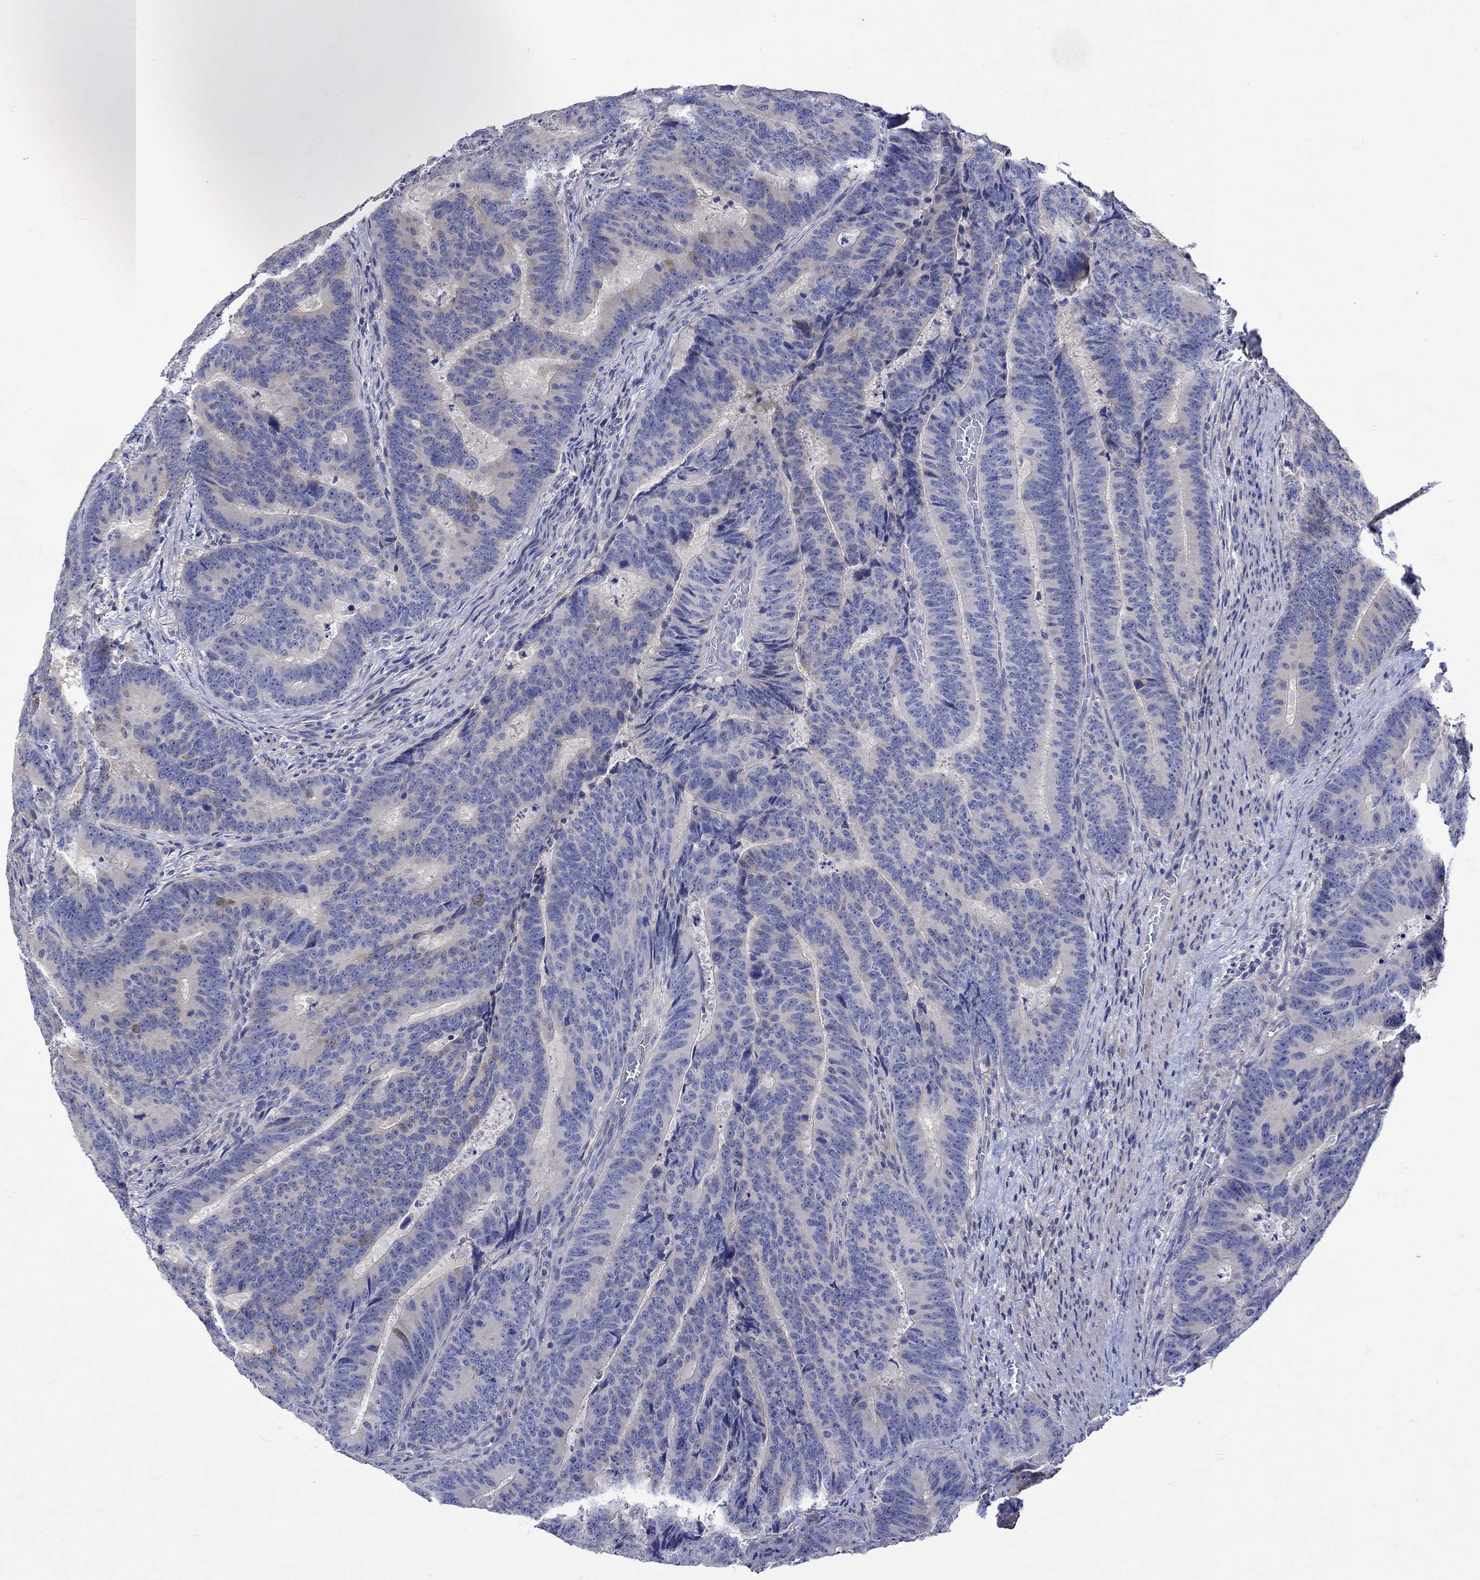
{"staining": {"intensity": "negative", "quantity": "none", "location": "none"}, "tissue": "colorectal cancer", "cell_type": "Tumor cells", "image_type": "cancer", "snomed": [{"axis": "morphology", "description": "Adenocarcinoma, NOS"}, {"axis": "topography", "description": "Colon"}], "caption": "This is an immunohistochemistry image of human colorectal adenocarcinoma. There is no staining in tumor cells.", "gene": "MSI1", "patient": {"sex": "female", "age": 82}}